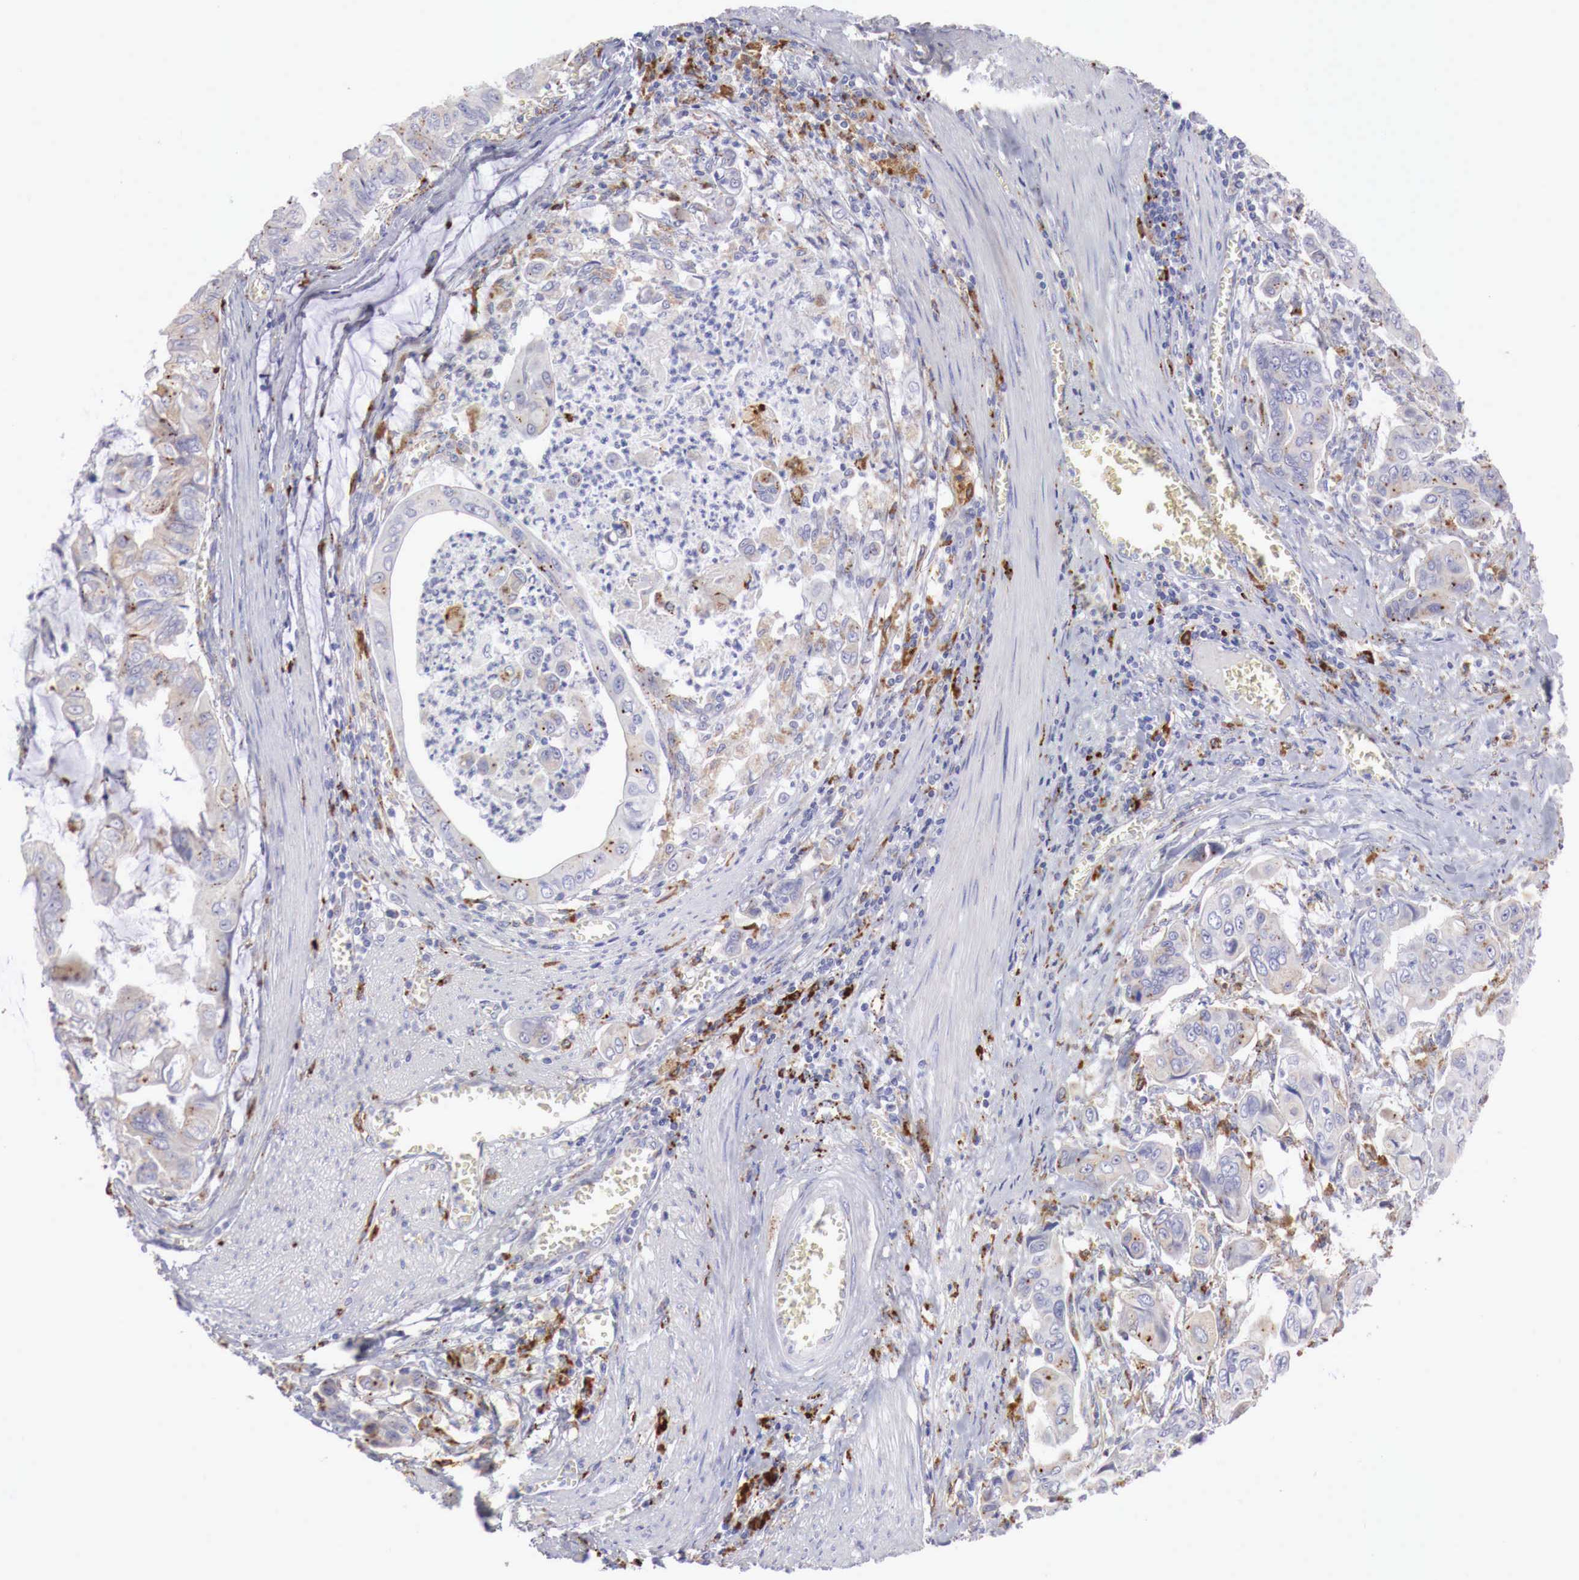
{"staining": {"intensity": "moderate", "quantity": "25%-75%", "location": "cytoplasmic/membranous"}, "tissue": "stomach cancer", "cell_type": "Tumor cells", "image_type": "cancer", "snomed": [{"axis": "morphology", "description": "Adenocarcinoma, NOS"}, {"axis": "topography", "description": "Stomach, upper"}], "caption": "Immunohistochemistry (IHC) (DAB (3,3'-diaminobenzidine)) staining of adenocarcinoma (stomach) demonstrates moderate cytoplasmic/membranous protein staining in about 25%-75% of tumor cells. (DAB IHC, brown staining for protein, blue staining for nuclei).", "gene": "GLA", "patient": {"sex": "male", "age": 80}}